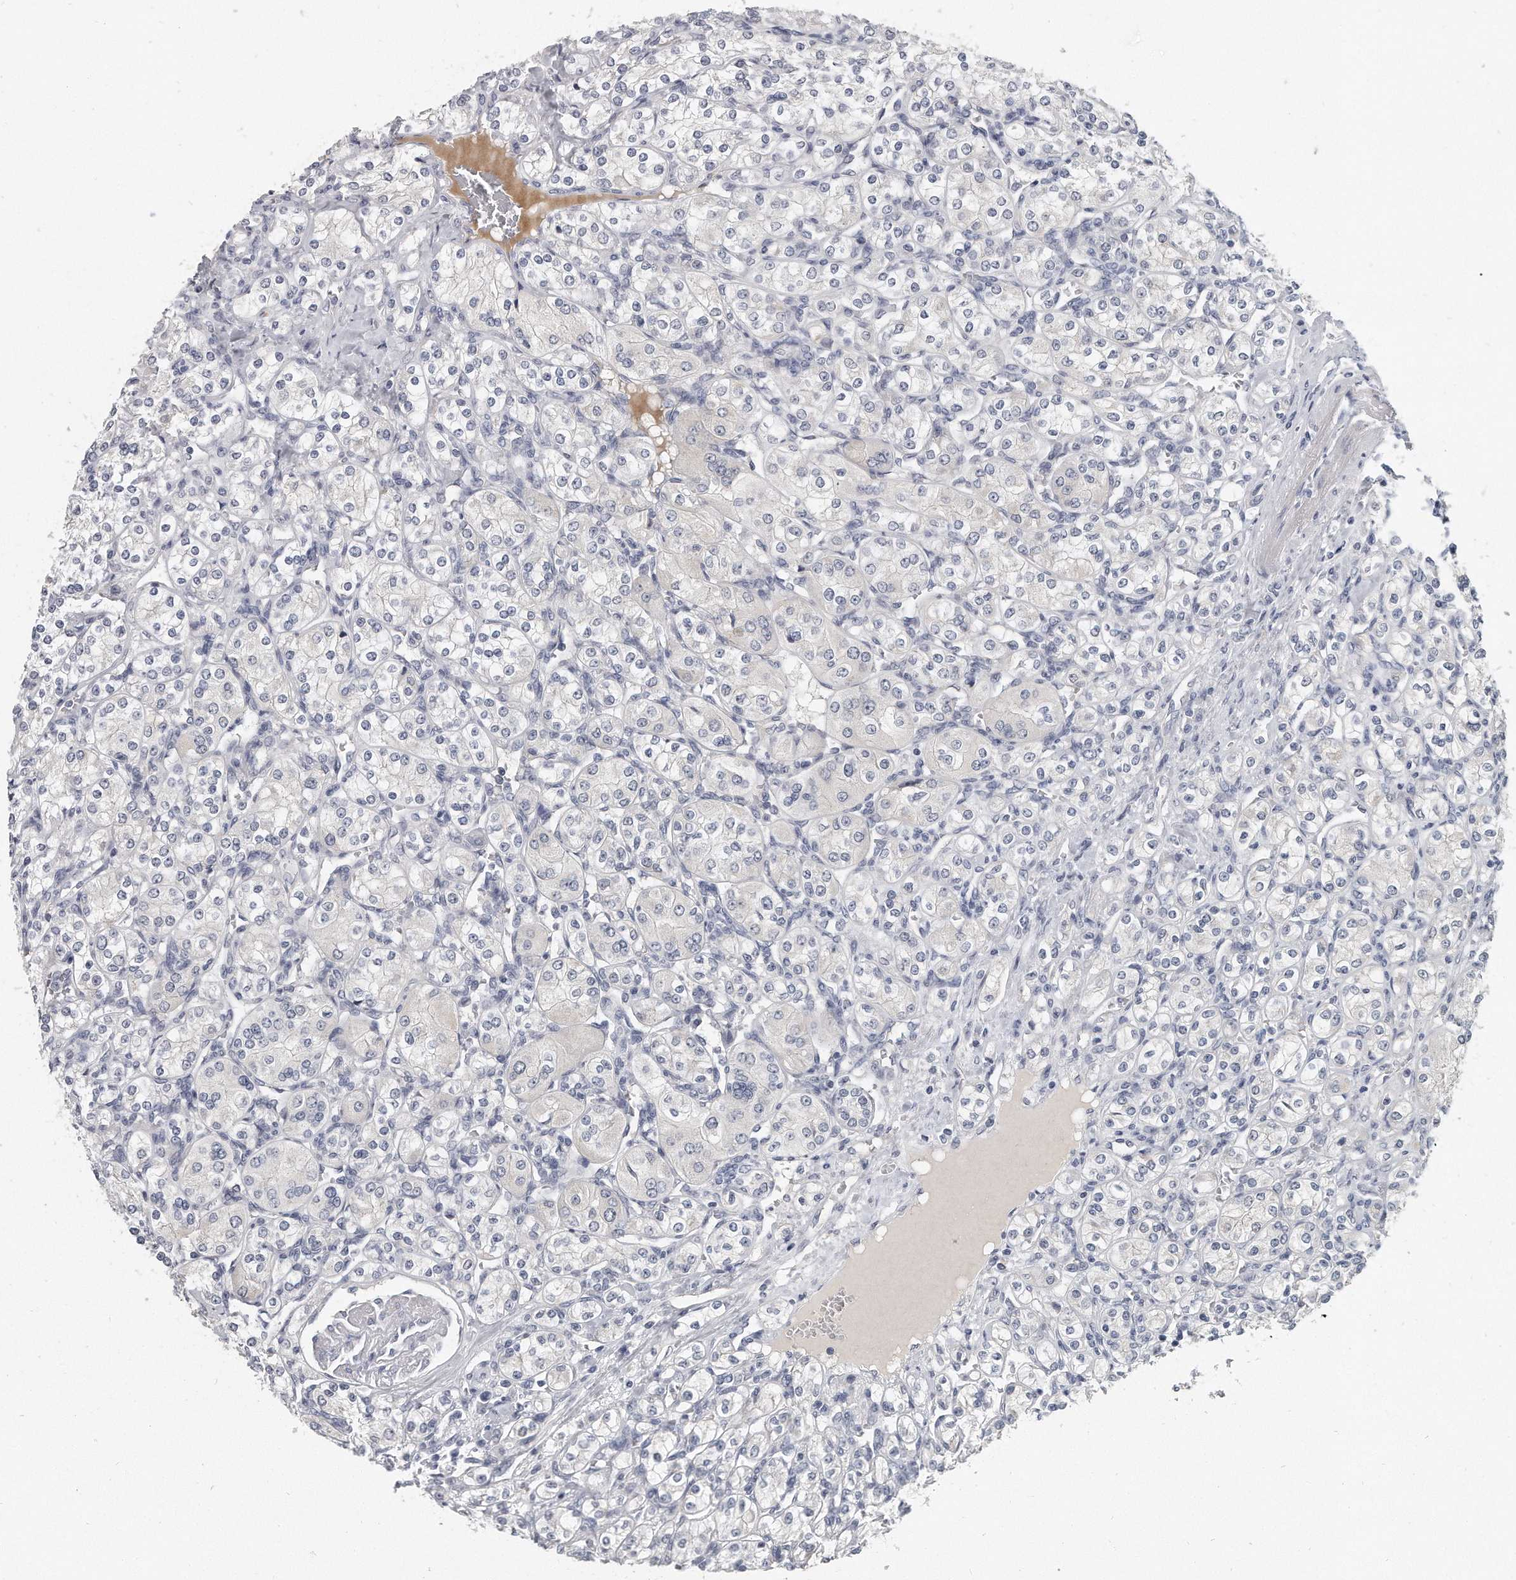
{"staining": {"intensity": "negative", "quantity": "none", "location": "none"}, "tissue": "renal cancer", "cell_type": "Tumor cells", "image_type": "cancer", "snomed": [{"axis": "morphology", "description": "Adenocarcinoma, NOS"}, {"axis": "topography", "description": "Kidney"}], "caption": "The image demonstrates no significant positivity in tumor cells of renal adenocarcinoma.", "gene": "KLHL7", "patient": {"sex": "male", "age": 77}}